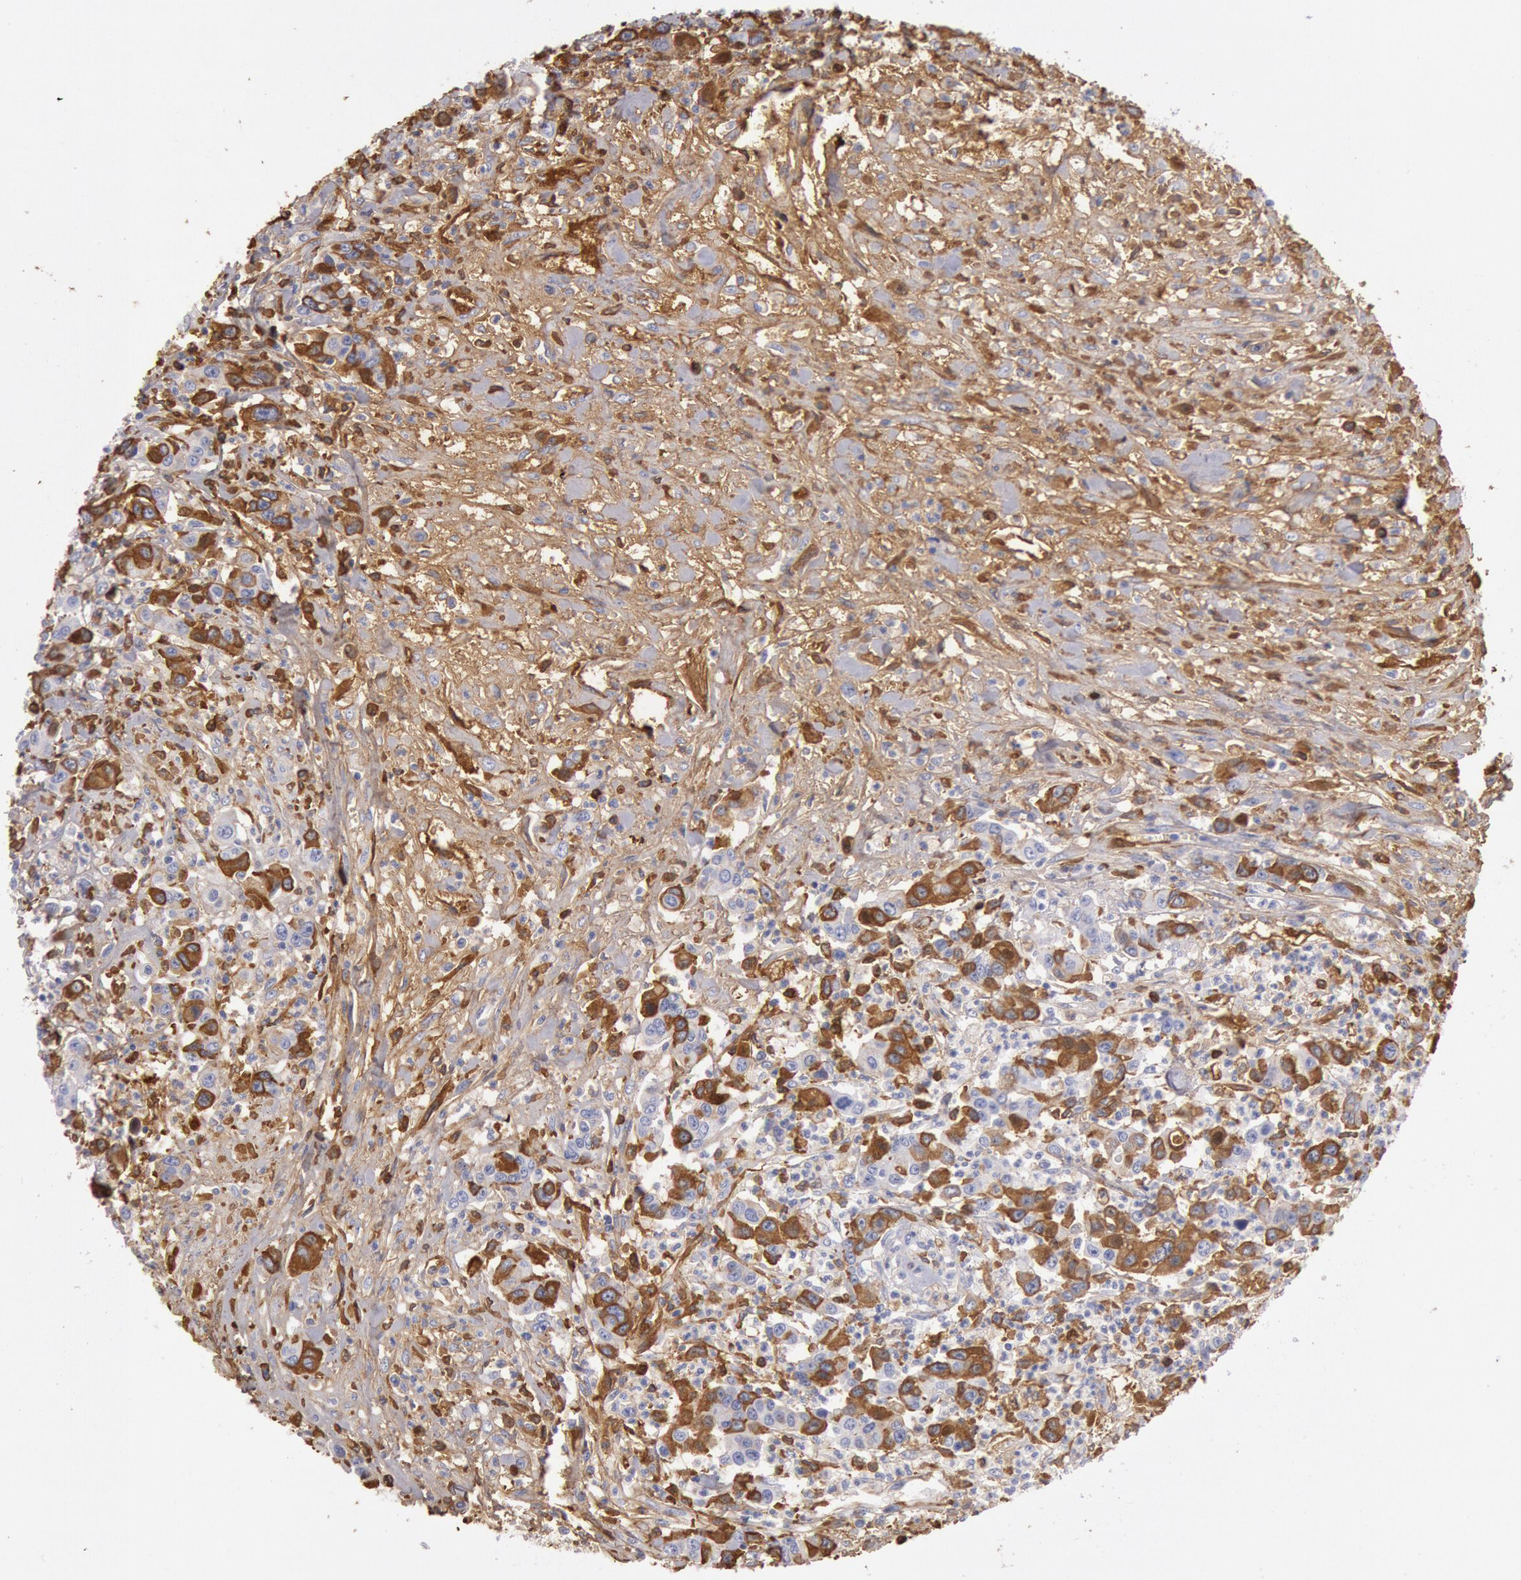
{"staining": {"intensity": "moderate", "quantity": "<25%", "location": "cytoplasmic/membranous"}, "tissue": "urothelial cancer", "cell_type": "Tumor cells", "image_type": "cancer", "snomed": [{"axis": "morphology", "description": "Urothelial carcinoma, High grade"}, {"axis": "topography", "description": "Urinary bladder"}], "caption": "A micrograph showing moderate cytoplasmic/membranous staining in about <25% of tumor cells in high-grade urothelial carcinoma, as visualized by brown immunohistochemical staining.", "gene": "IGHA1", "patient": {"sex": "male", "age": 86}}